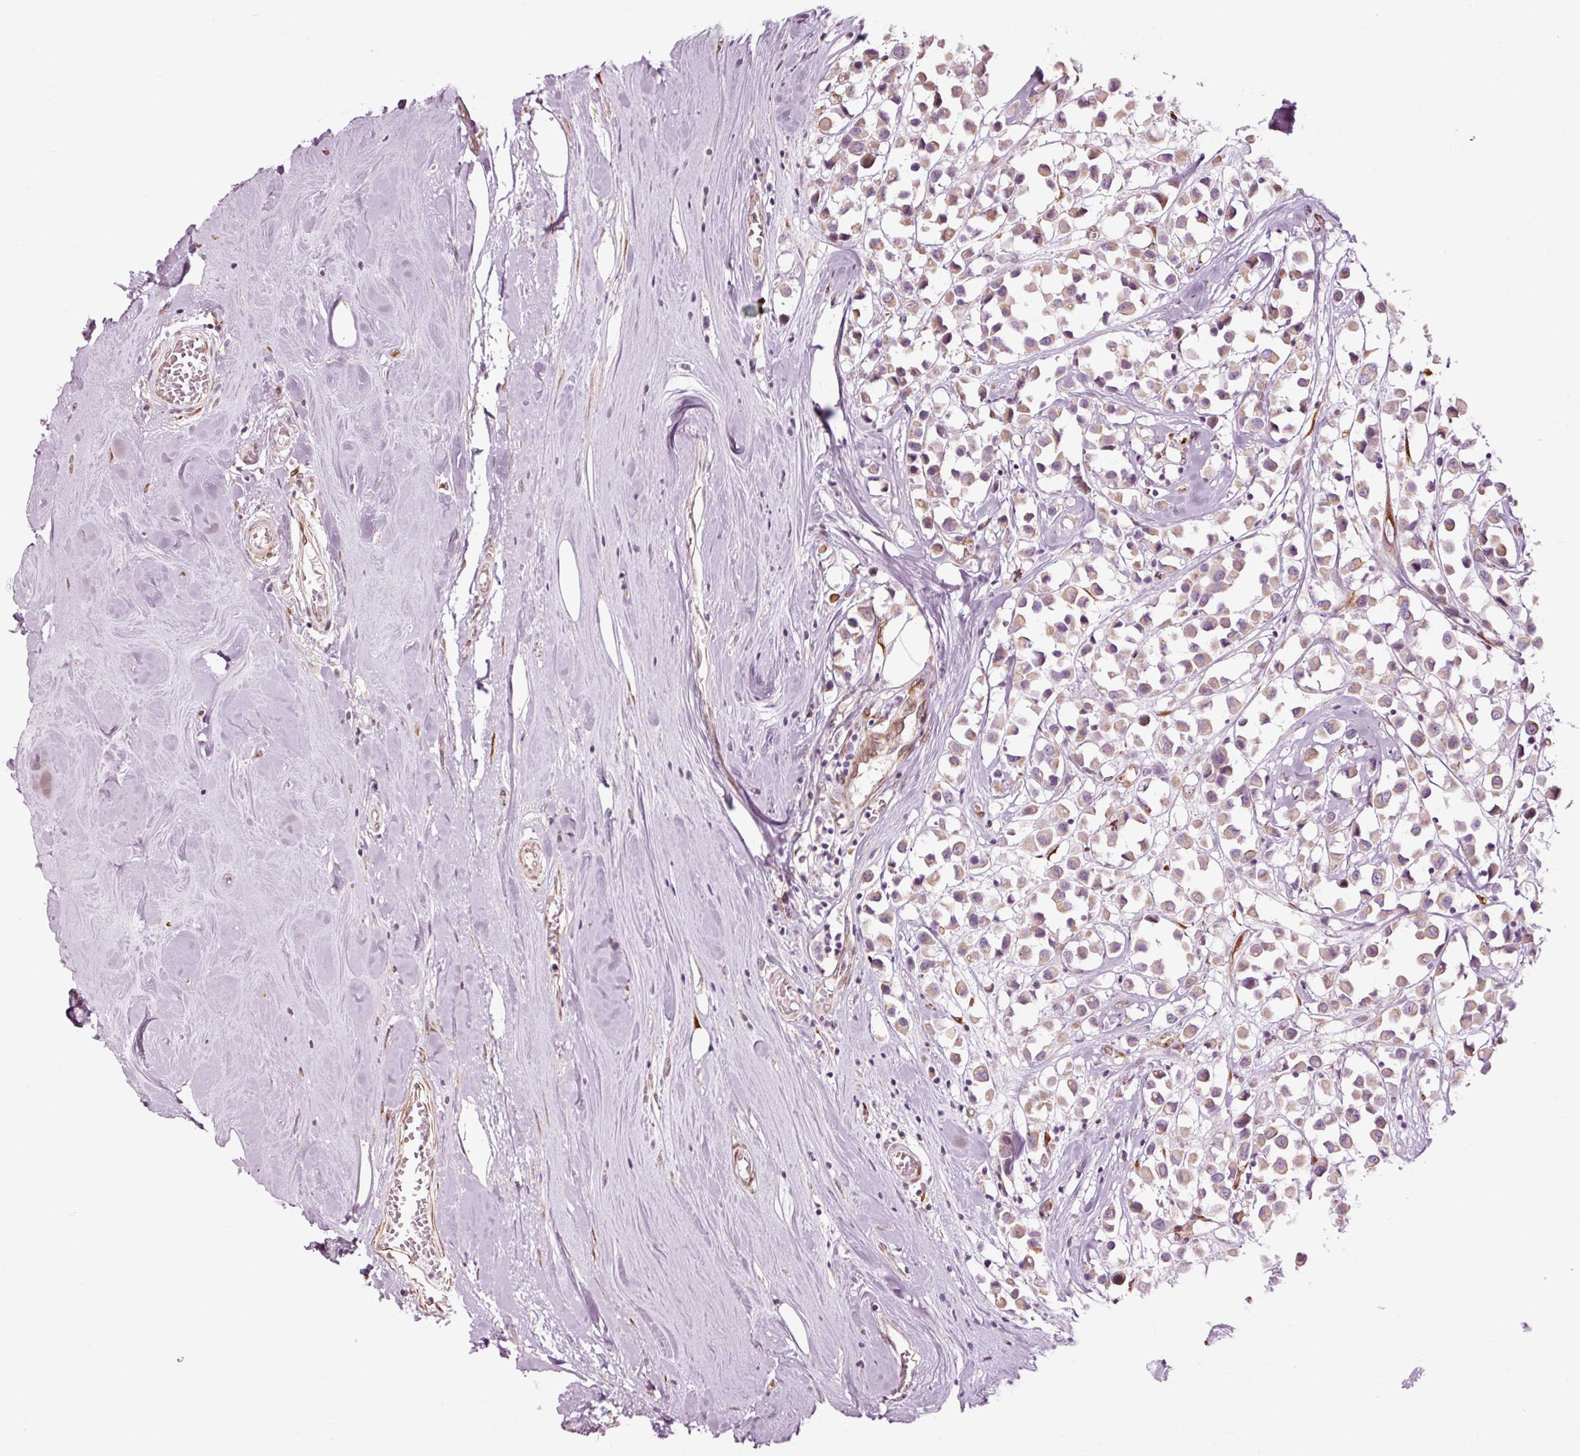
{"staining": {"intensity": "weak", "quantity": "25%-75%", "location": "cytoplasmic/membranous"}, "tissue": "breast cancer", "cell_type": "Tumor cells", "image_type": "cancer", "snomed": [{"axis": "morphology", "description": "Duct carcinoma"}, {"axis": "topography", "description": "Breast"}], "caption": "Immunohistochemistry (IHC) micrograph of human breast cancer stained for a protein (brown), which shows low levels of weak cytoplasmic/membranous positivity in approximately 25%-75% of tumor cells.", "gene": "RGPD5", "patient": {"sex": "female", "age": 61}}